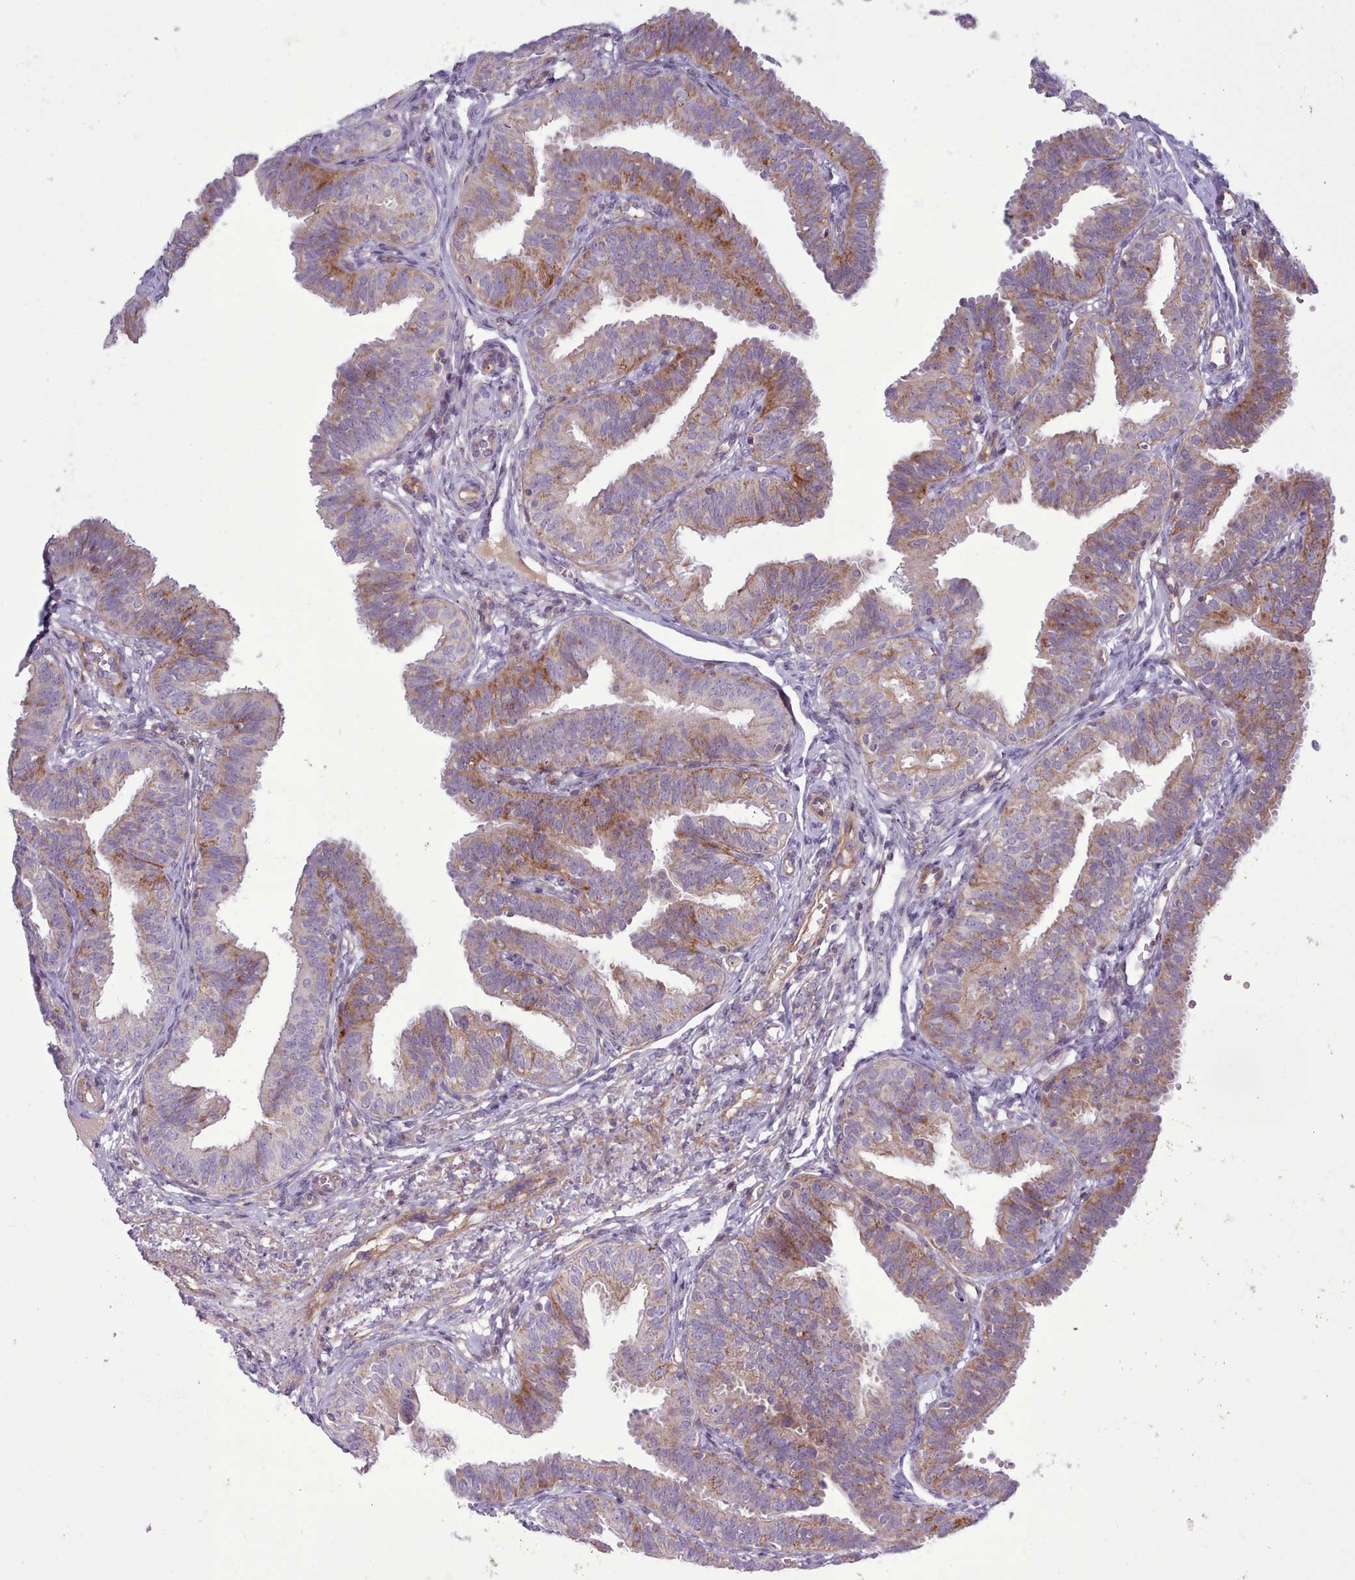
{"staining": {"intensity": "moderate", "quantity": "25%-75%", "location": "cytoplasmic/membranous"}, "tissue": "fallopian tube", "cell_type": "Glandular cells", "image_type": "normal", "snomed": [{"axis": "morphology", "description": "Normal tissue, NOS"}, {"axis": "topography", "description": "Fallopian tube"}], "caption": "IHC (DAB (3,3'-diaminobenzidine)) staining of benign fallopian tube reveals moderate cytoplasmic/membranous protein staining in about 25%-75% of glandular cells.", "gene": "TENT4B", "patient": {"sex": "female", "age": 35}}